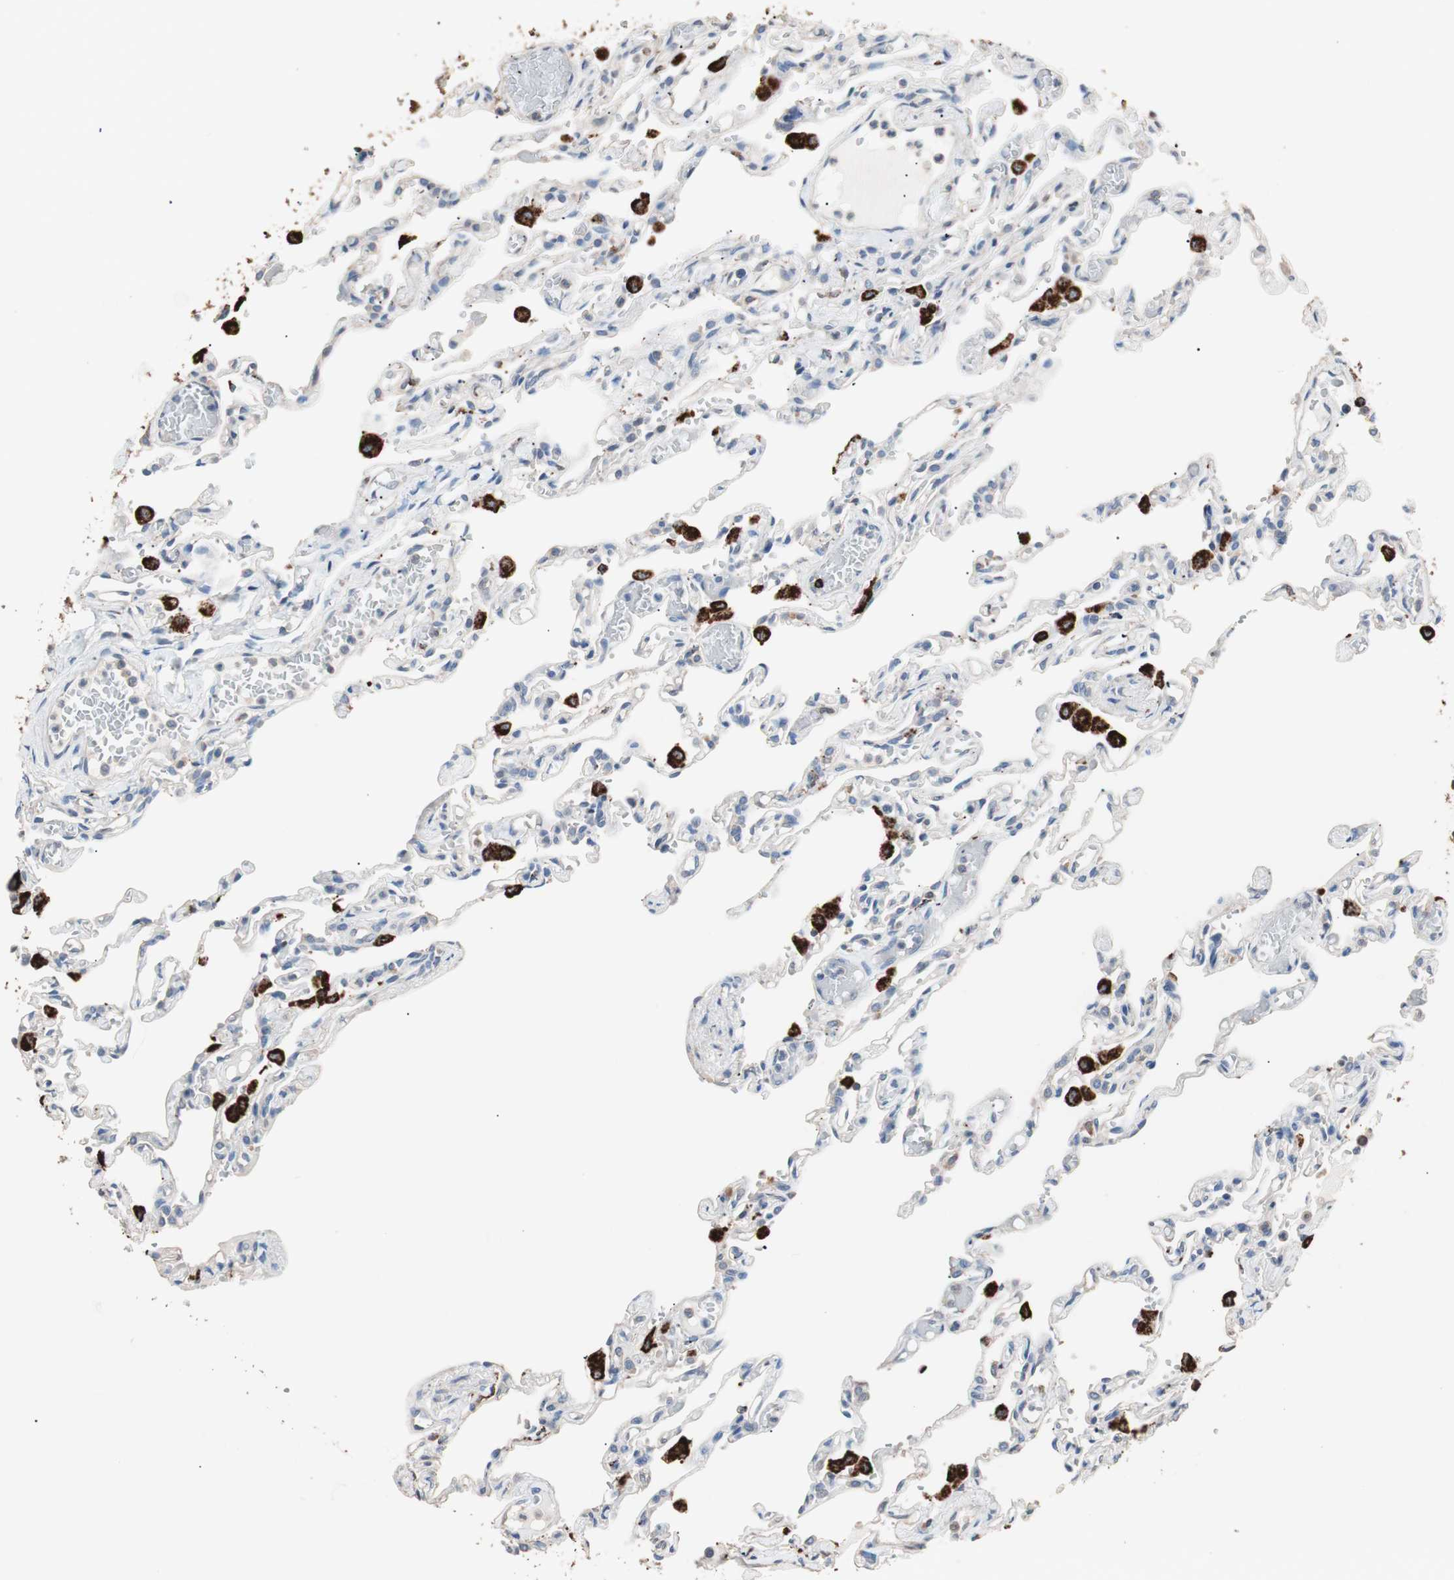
{"staining": {"intensity": "weak", "quantity": "25%-75%", "location": "cytoplasmic/membranous"}, "tissue": "lung", "cell_type": "Alveolar cells", "image_type": "normal", "snomed": [{"axis": "morphology", "description": "Normal tissue, NOS"}, {"axis": "topography", "description": "Lung"}], "caption": "This photomicrograph reveals immunohistochemistry (IHC) staining of unremarkable lung, with low weak cytoplasmic/membranous positivity in about 25%-75% of alveolar cells.", "gene": "CCT3", "patient": {"sex": "male", "age": 21}}